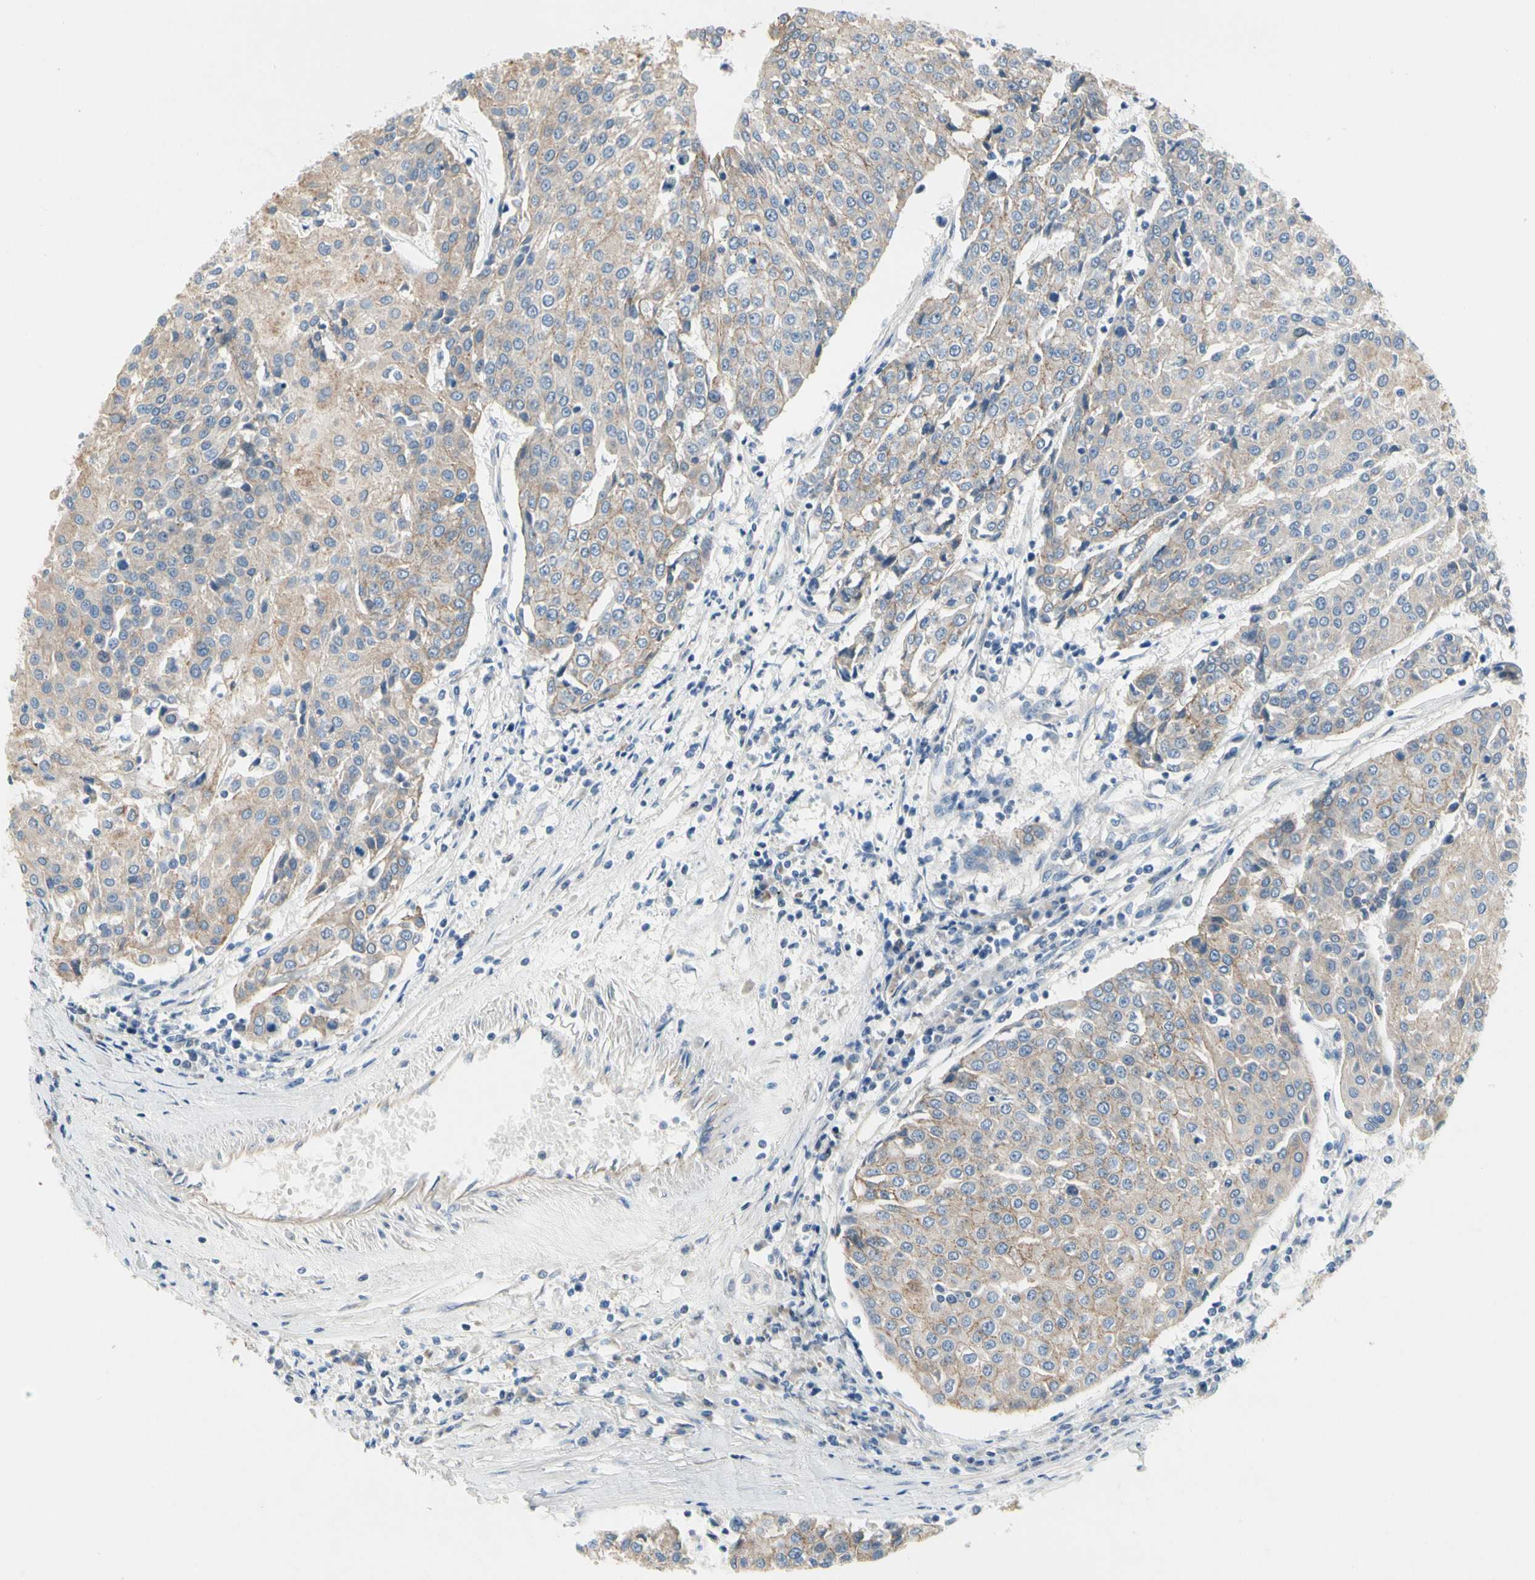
{"staining": {"intensity": "weak", "quantity": ">75%", "location": "cytoplasmic/membranous"}, "tissue": "urothelial cancer", "cell_type": "Tumor cells", "image_type": "cancer", "snomed": [{"axis": "morphology", "description": "Urothelial carcinoma, High grade"}, {"axis": "topography", "description": "Urinary bladder"}], "caption": "IHC staining of urothelial cancer, which displays low levels of weak cytoplasmic/membranous positivity in about >75% of tumor cells indicating weak cytoplasmic/membranous protein staining. The staining was performed using DAB (3,3'-diaminobenzidine) (brown) for protein detection and nuclei were counterstained in hematoxylin (blue).", "gene": "LGR6", "patient": {"sex": "female", "age": 85}}